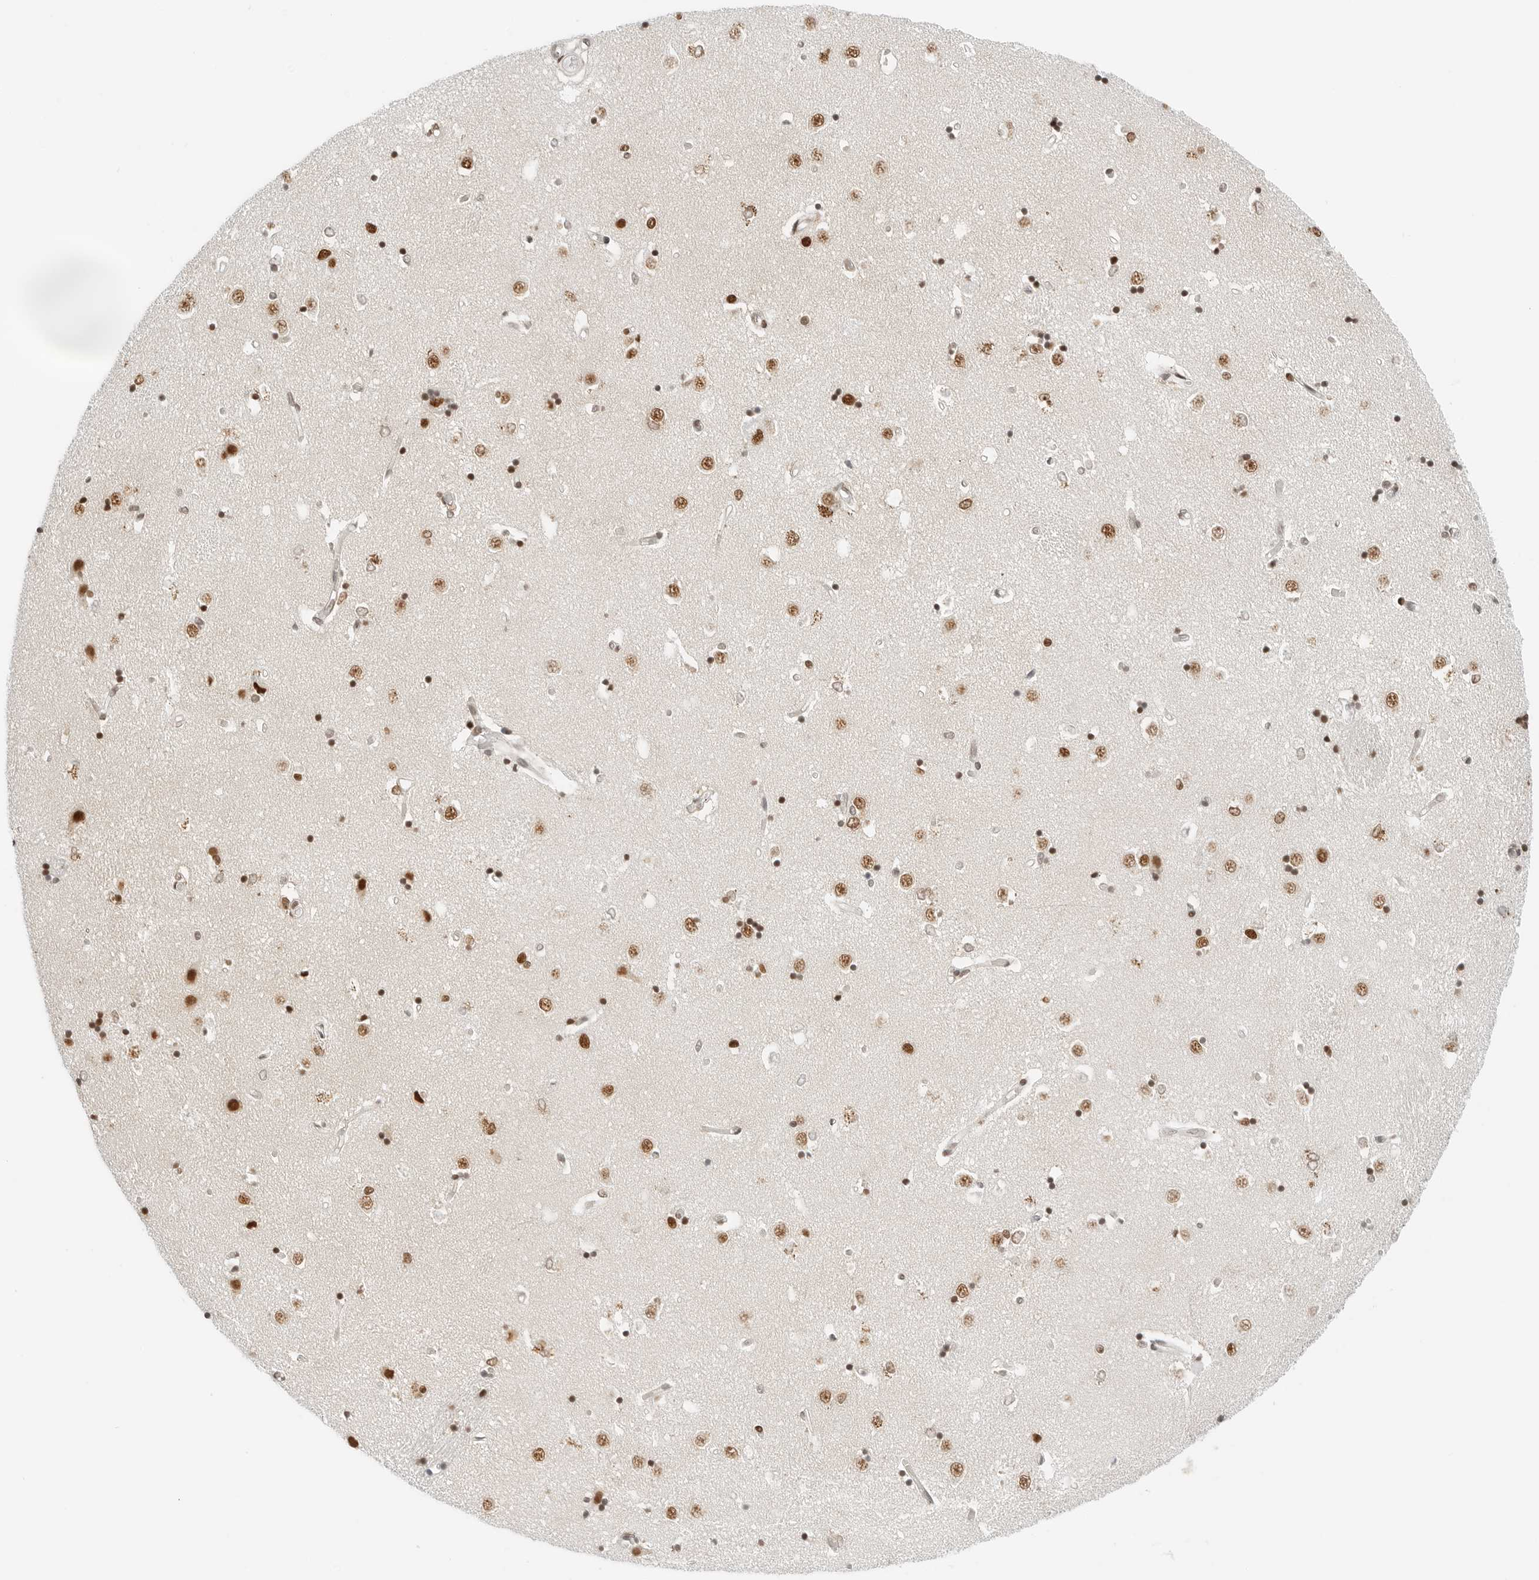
{"staining": {"intensity": "strong", "quantity": "25%-75%", "location": "nuclear"}, "tissue": "caudate", "cell_type": "Glial cells", "image_type": "normal", "snomed": [{"axis": "morphology", "description": "Normal tissue, NOS"}, {"axis": "topography", "description": "Lateral ventricle wall"}], "caption": "DAB immunohistochemical staining of normal caudate demonstrates strong nuclear protein expression in approximately 25%-75% of glial cells.", "gene": "CRTC2", "patient": {"sex": "male", "age": 45}}